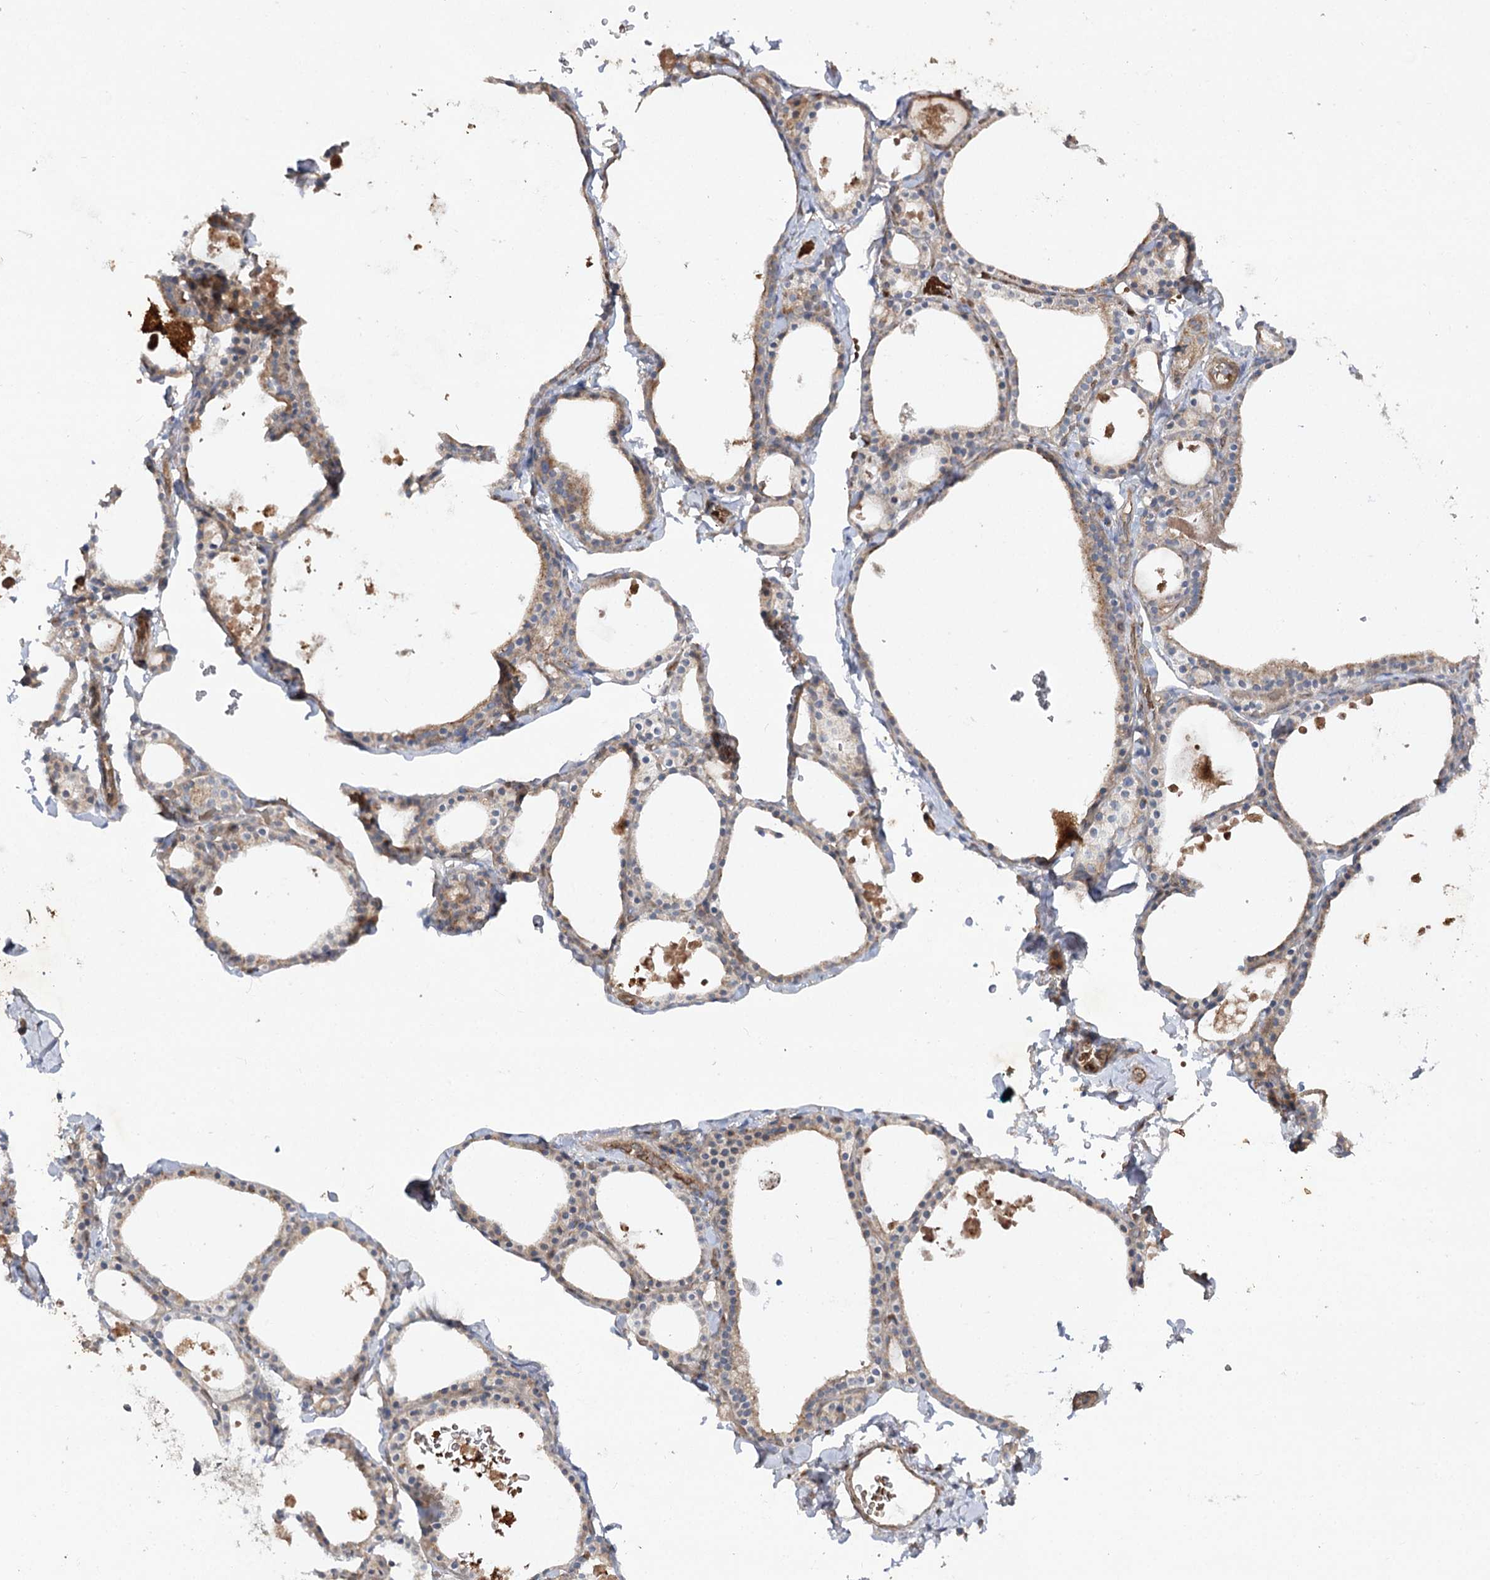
{"staining": {"intensity": "weak", "quantity": ">75%", "location": "cytoplasmic/membranous"}, "tissue": "thyroid gland", "cell_type": "Glandular cells", "image_type": "normal", "snomed": [{"axis": "morphology", "description": "Normal tissue, NOS"}, {"axis": "topography", "description": "Thyroid gland"}], "caption": "A micrograph of thyroid gland stained for a protein exhibits weak cytoplasmic/membranous brown staining in glandular cells. (Brightfield microscopy of DAB IHC at high magnification).", "gene": "KIAA0825", "patient": {"sex": "male", "age": 56}}